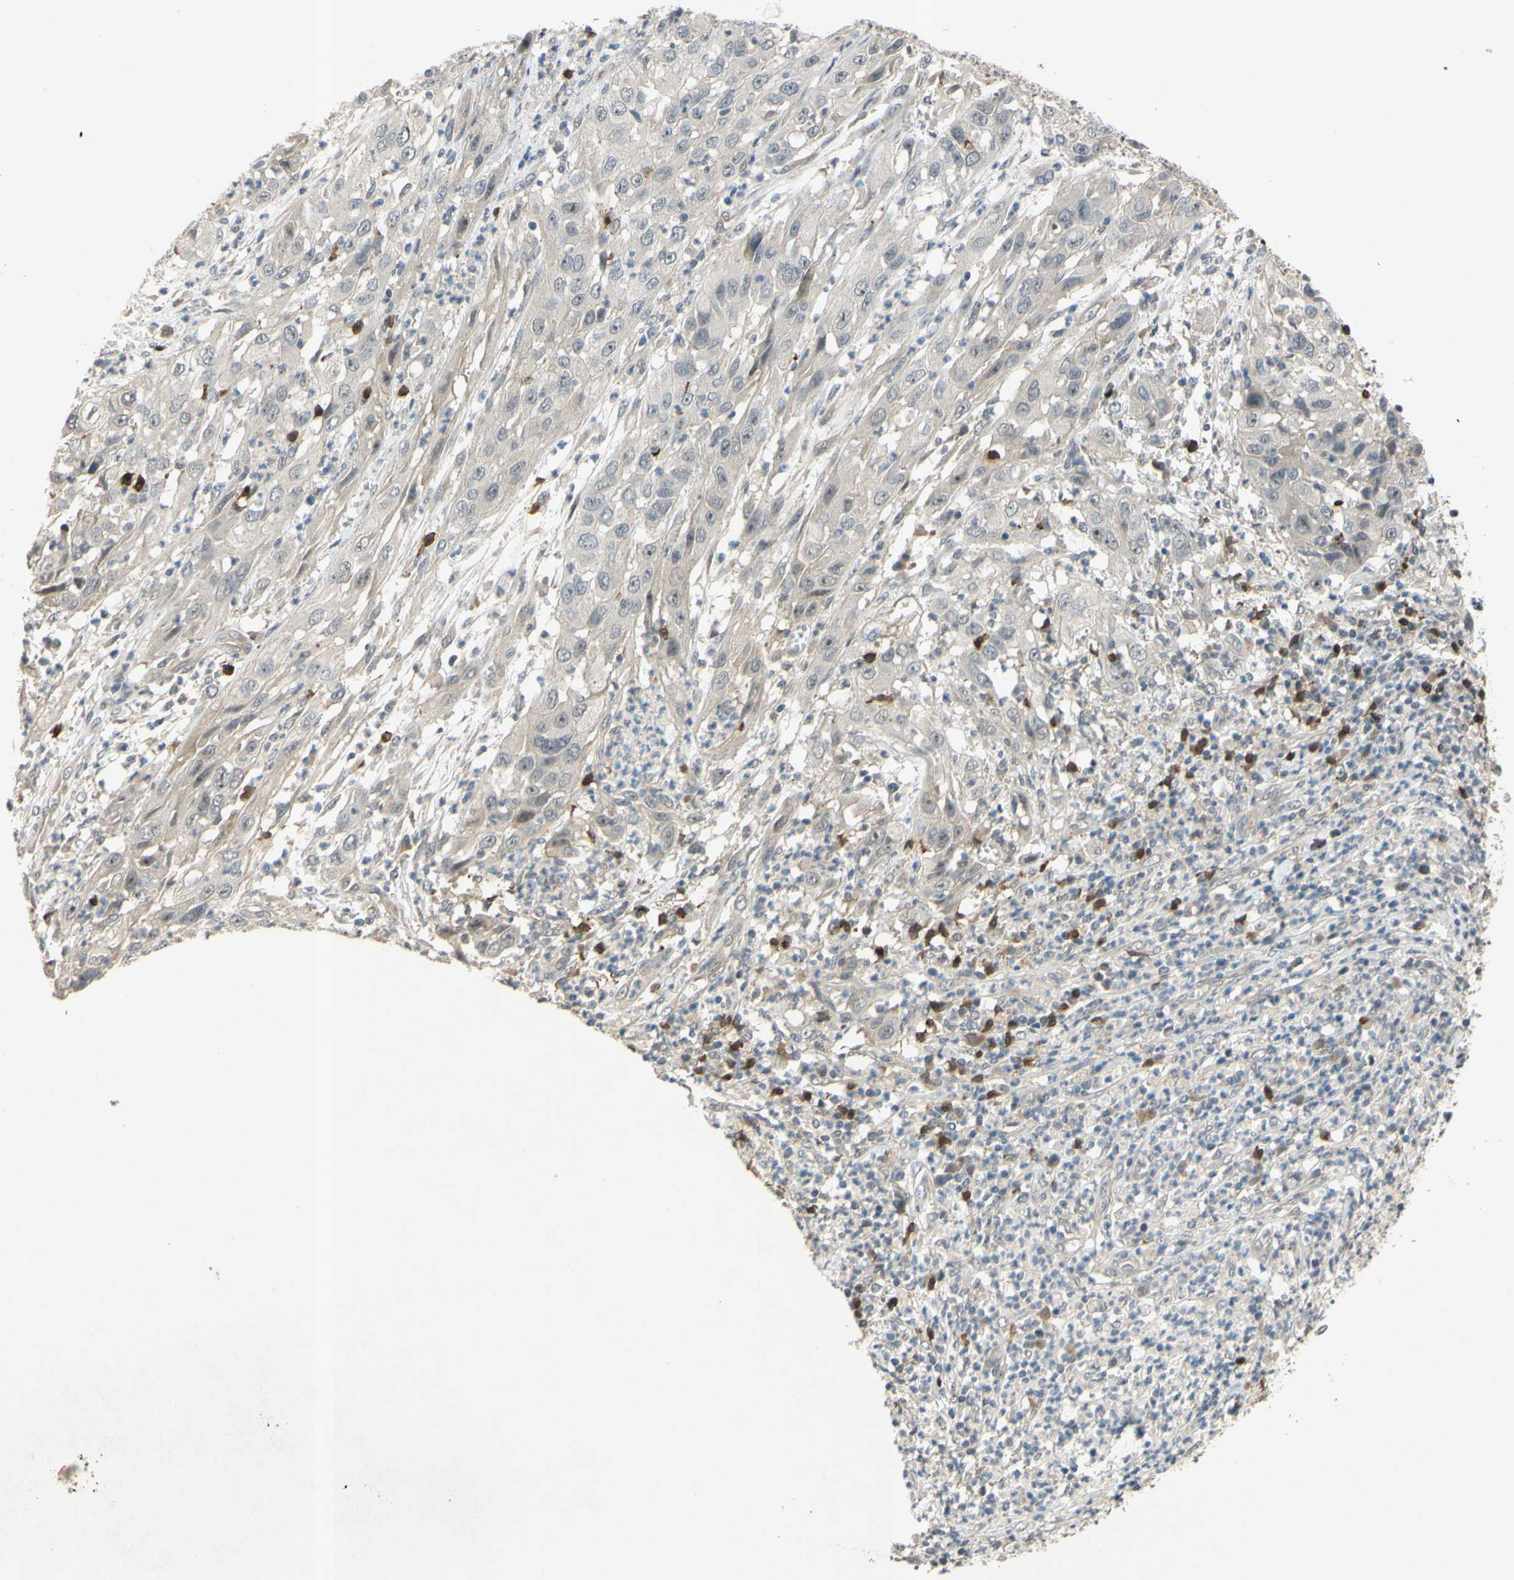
{"staining": {"intensity": "negative", "quantity": "none", "location": "none"}, "tissue": "cervical cancer", "cell_type": "Tumor cells", "image_type": "cancer", "snomed": [{"axis": "morphology", "description": "Squamous cell carcinoma, NOS"}, {"axis": "topography", "description": "Cervix"}], "caption": "Immunohistochemical staining of squamous cell carcinoma (cervical) exhibits no significant expression in tumor cells.", "gene": "ALK", "patient": {"sex": "female", "age": 32}}